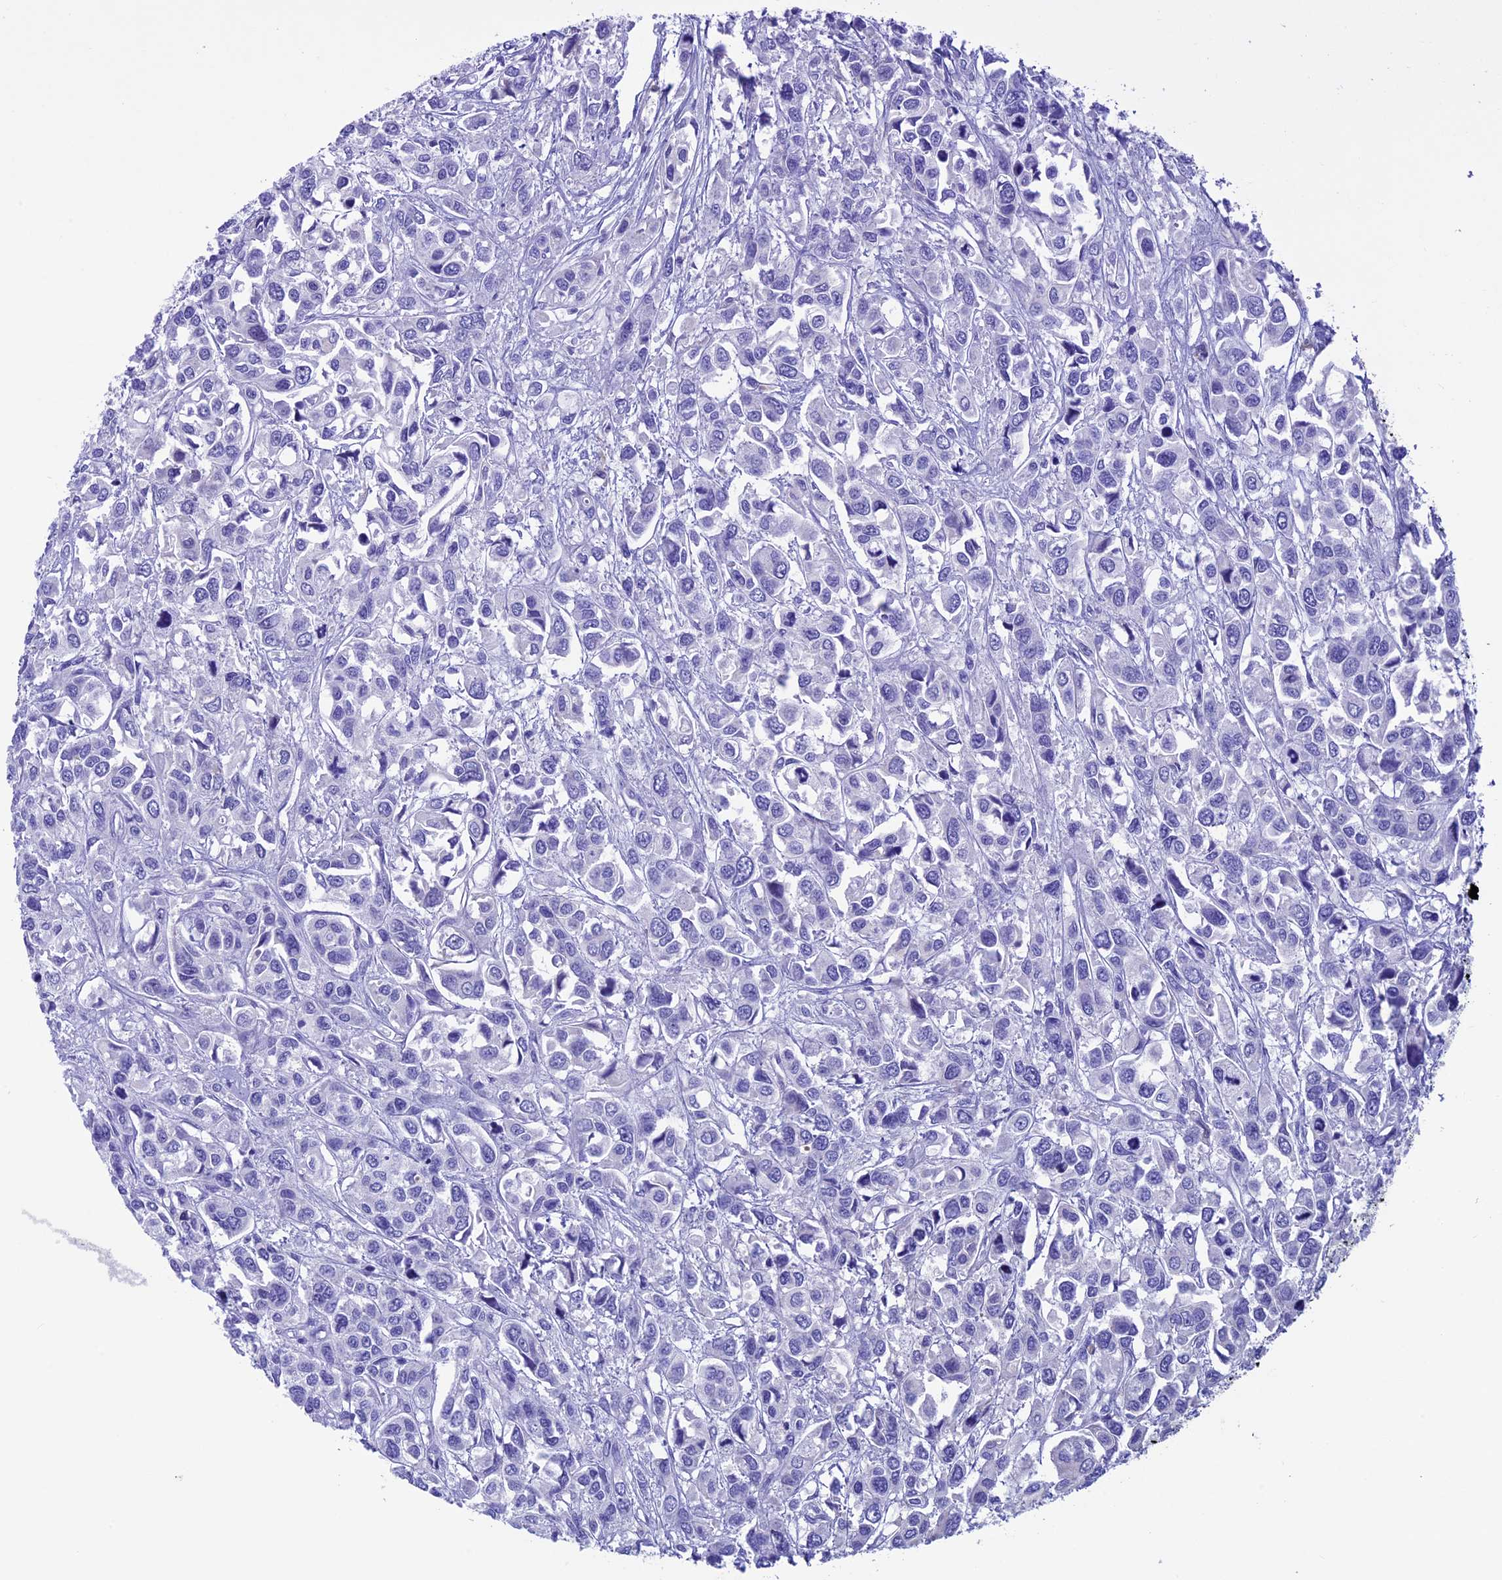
{"staining": {"intensity": "negative", "quantity": "none", "location": "none"}, "tissue": "urothelial cancer", "cell_type": "Tumor cells", "image_type": "cancer", "snomed": [{"axis": "morphology", "description": "Urothelial carcinoma, High grade"}, {"axis": "topography", "description": "Urinary bladder"}], "caption": "Human urothelial cancer stained for a protein using IHC reveals no expression in tumor cells.", "gene": "IGSF6", "patient": {"sex": "male", "age": 67}}